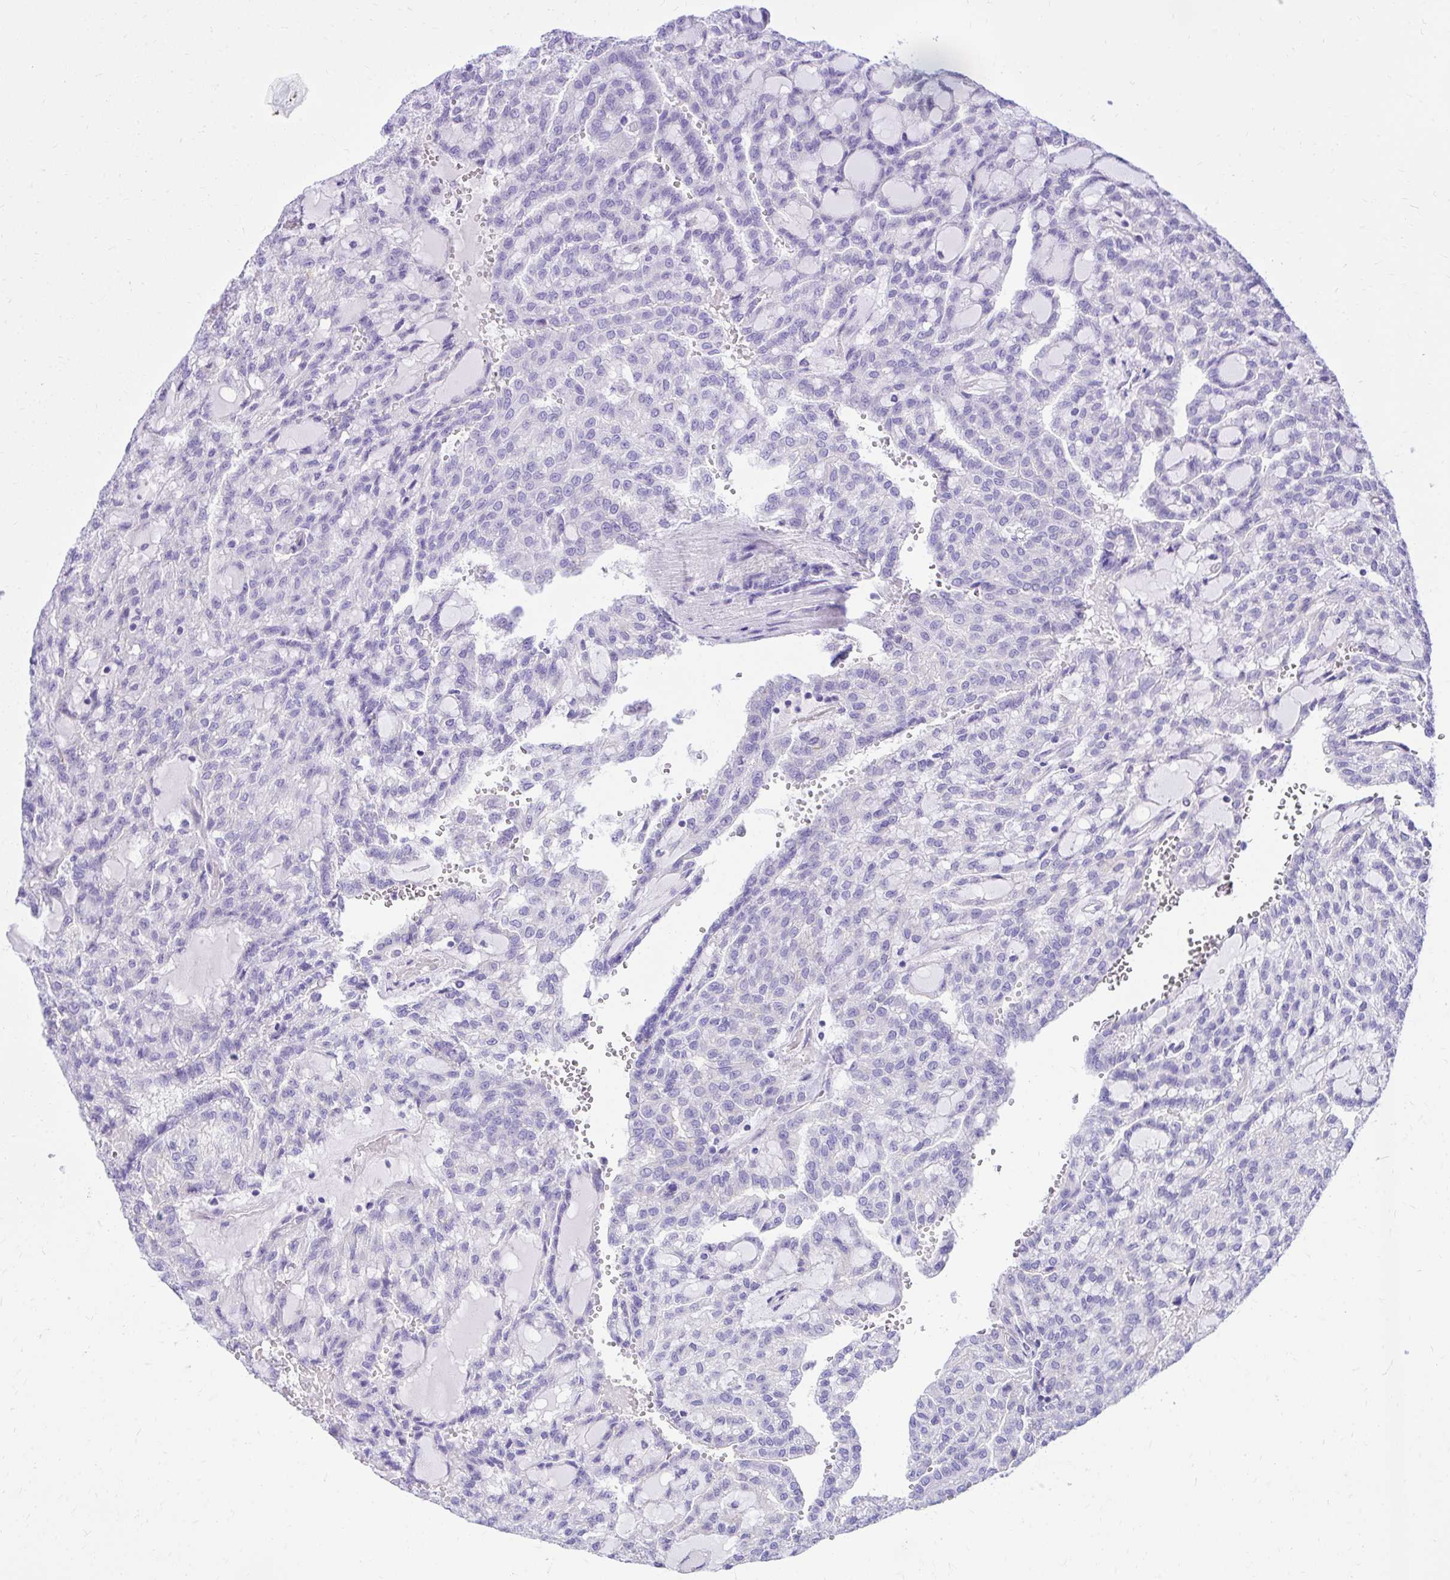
{"staining": {"intensity": "negative", "quantity": "none", "location": "none"}, "tissue": "renal cancer", "cell_type": "Tumor cells", "image_type": "cancer", "snomed": [{"axis": "morphology", "description": "Adenocarcinoma, NOS"}, {"axis": "topography", "description": "Kidney"}], "caption": "Adenocarcinoma (renal) was stained to show a protein in brown. There is no significant staining in tumor cells.", "gene": "PELI3", "patient": {"sex": "male", "age": 63}}